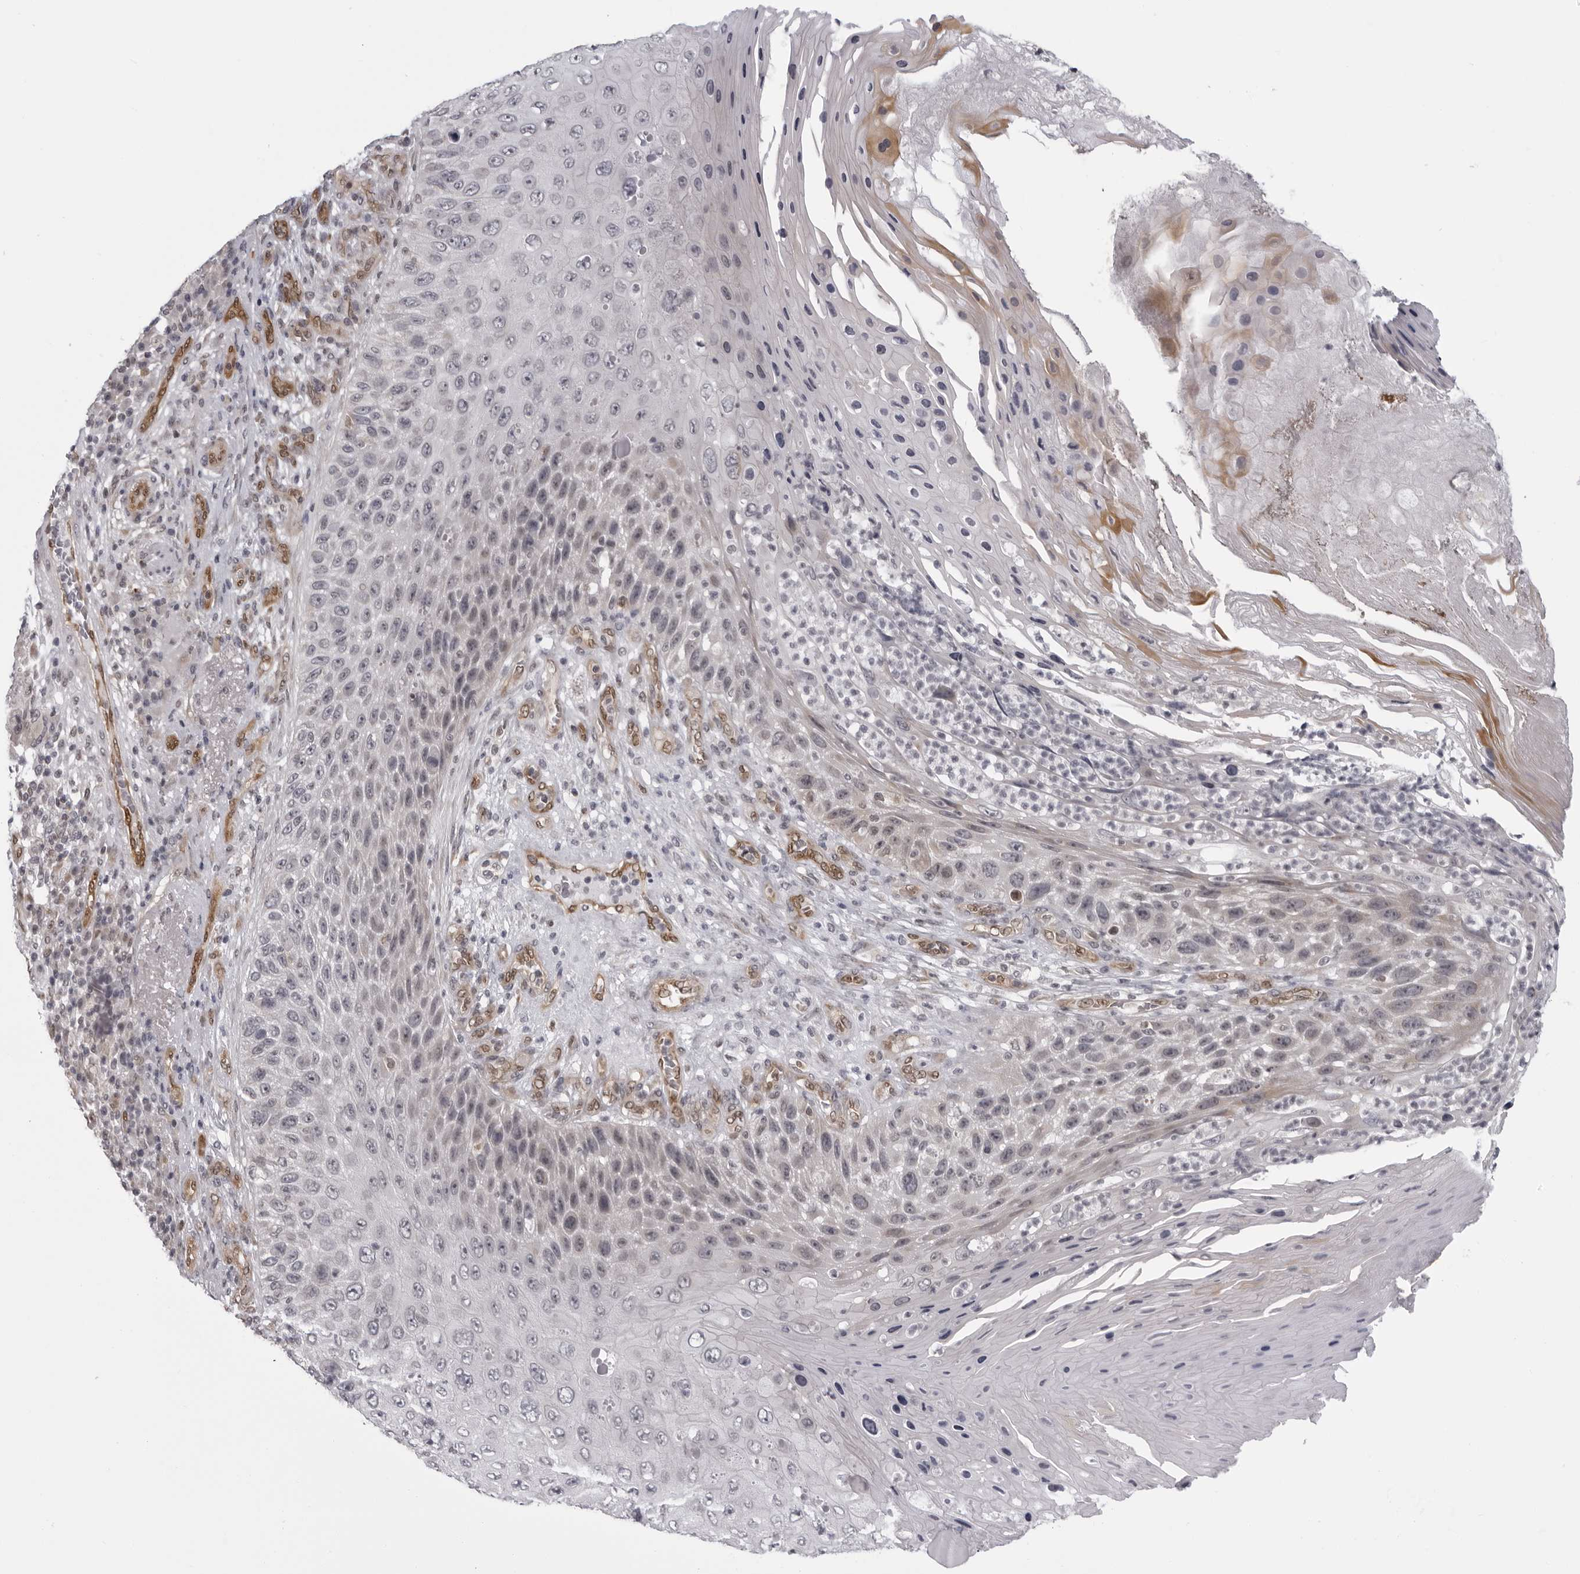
{"staining": {"intensity": "weak", "quantity": "<25%", "location": "nuclear"}, "tissue": "skin cancer", "cell_type": "Tumor cells", "image_type": "cancer", "snomed": [{"axis": "morphology", "description": "Squamous cell carcinoma, NOS"}, {"axis": "topography", "description": "Skin"}], "caption": "Protein analysis of skin cancer shows no significant expression in tumor cells.", "gene": "MAPK12", "patient": {"sex": "female", "age": 88}}